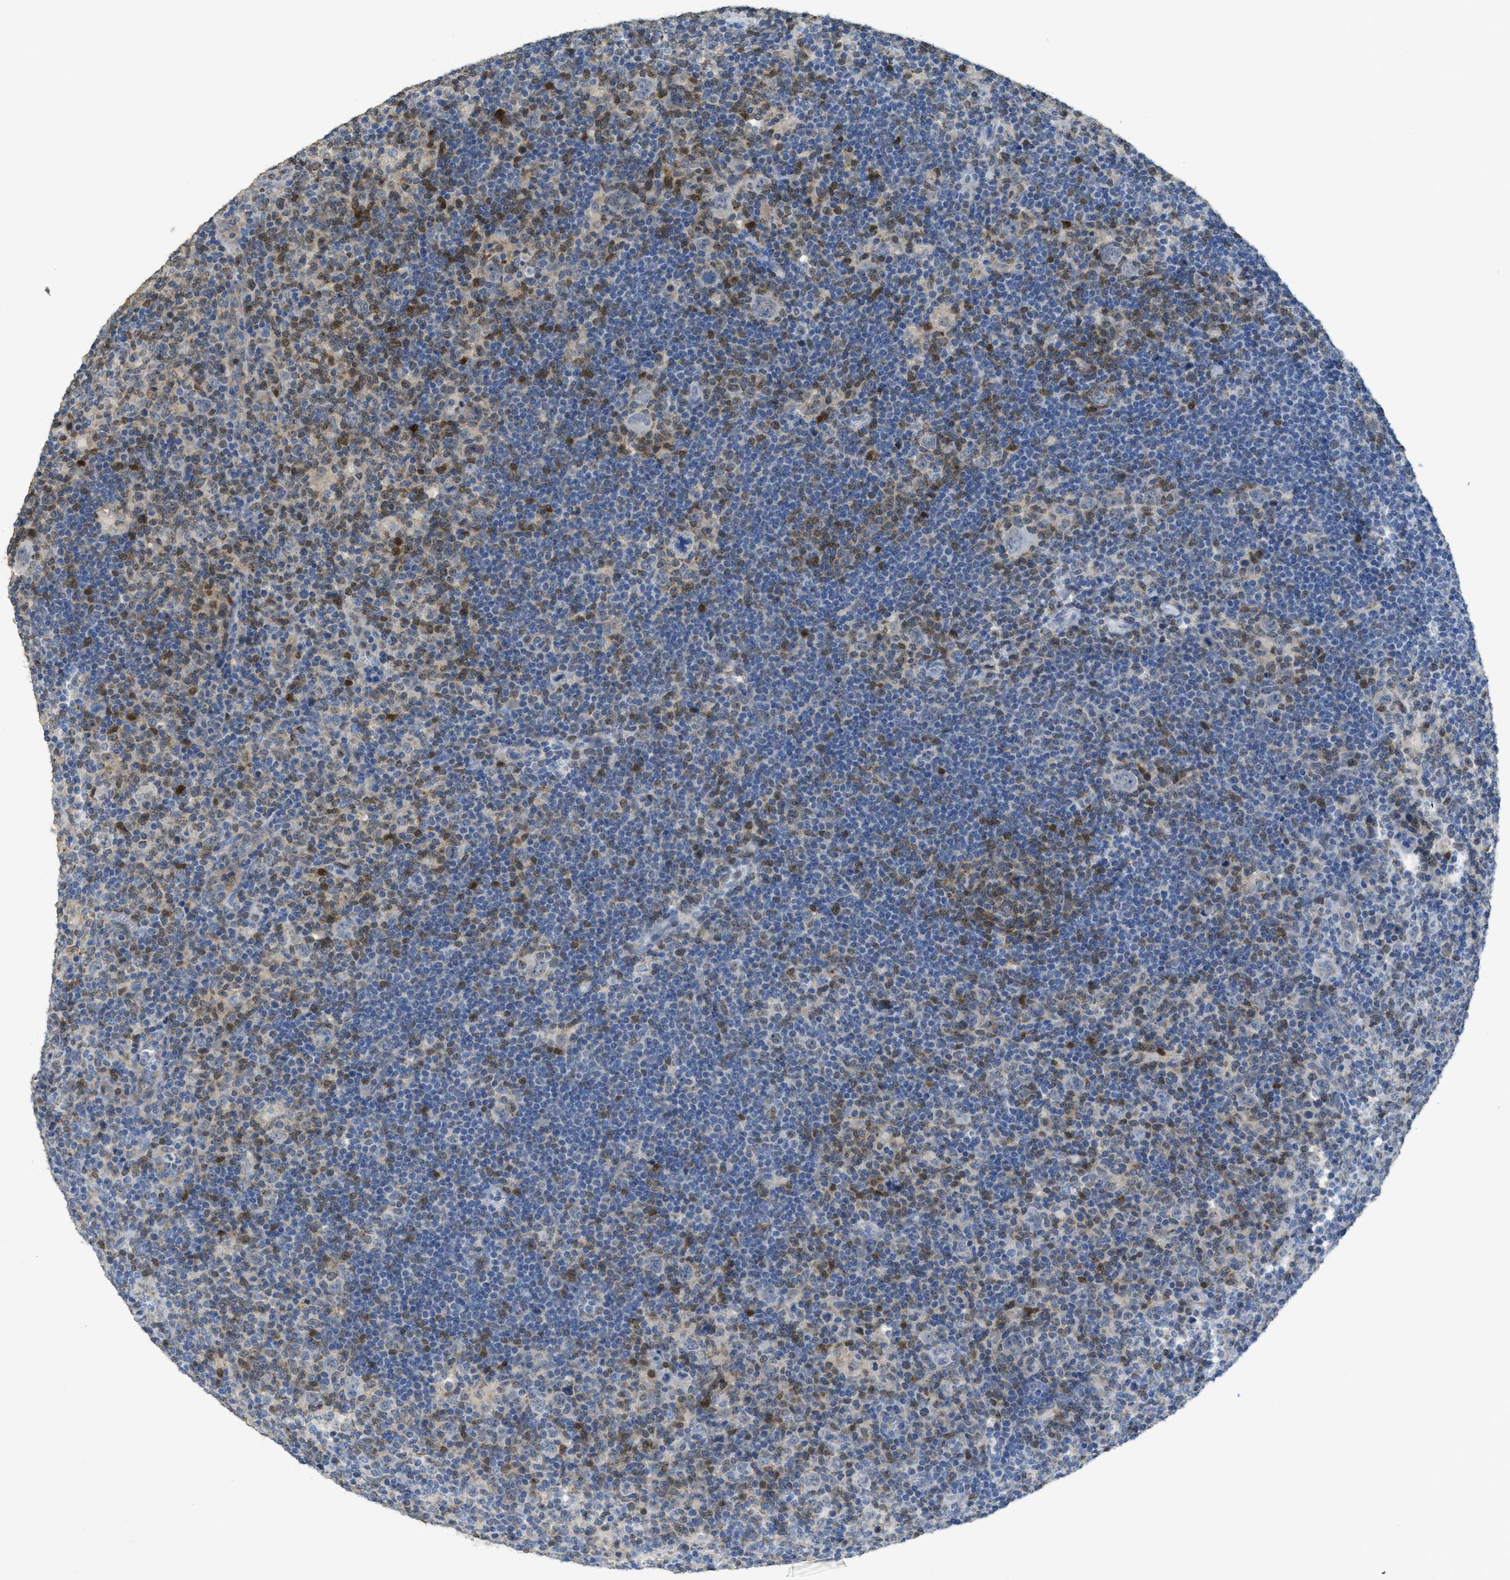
{"staining": {"intensity": "negative", "quantity": "none", "location": "none"}, "tissue": "lymphoma", "cell_type": "Tumor cells", "image_type": "cancer", "snomed": [{"axis": "morphology", "description": "Hodgkin's disease, NOS"}, {"axis": "topography", "description": "Lymph node"}], "caption": "Immunohistochemistry (IHC) of human Hodgkin's disease exhibits no expression in tumor cells. (Immunohistochemistry, brightfield microscopy, high magnification).", "gene": "SFXN2", "patient": {"sex": "female", "age": 57}}